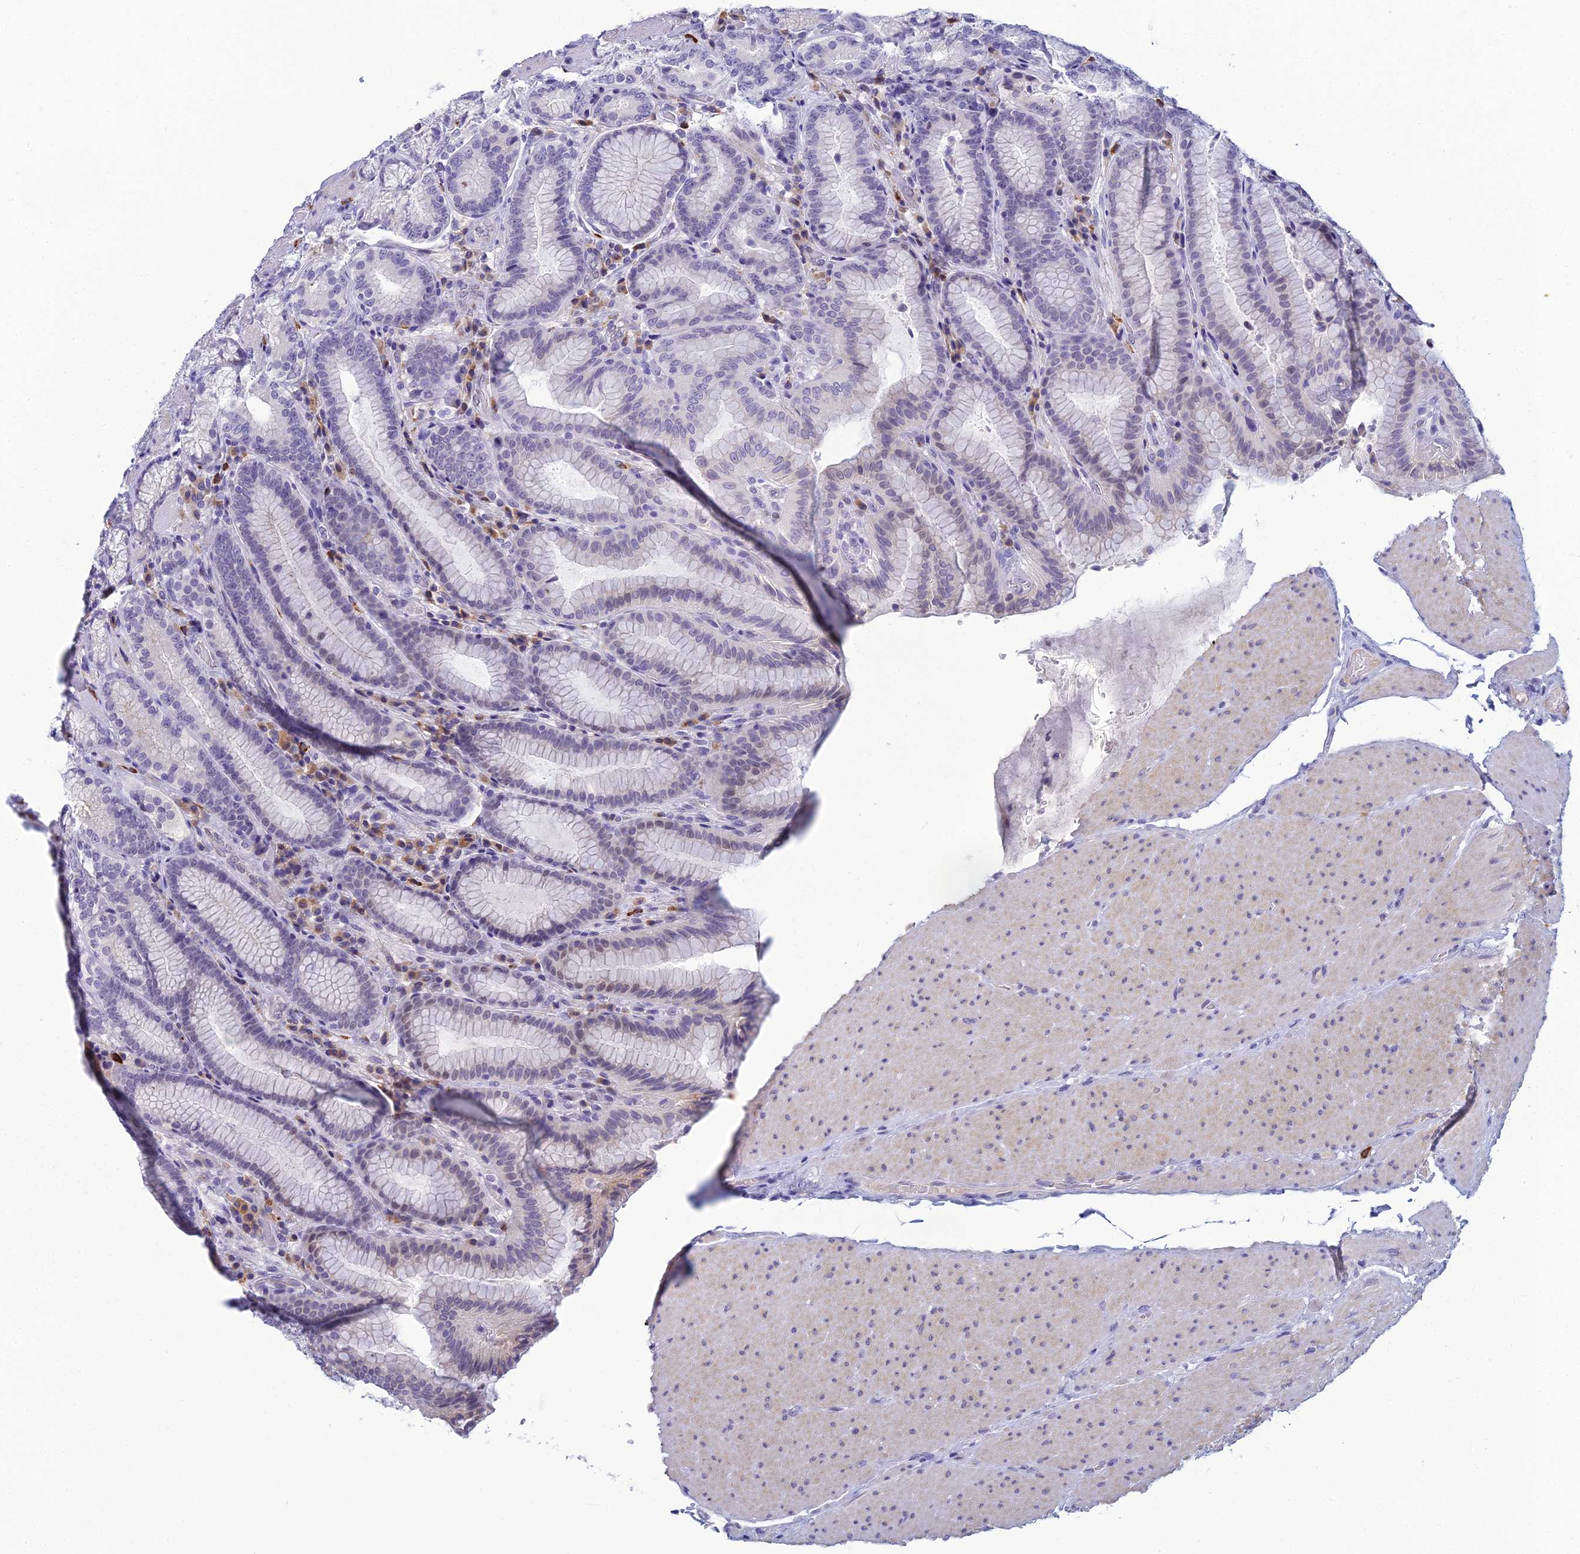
{"staining": {"intensity": "negative", "quantity": "none", "location": "none"}, "tissue": "stomach", "cell_type": "Glandular cells", "image_type": "normal", "snomed": [{"axis": "morphology", "description": "Normal tissue, NOS"}, {"axis": "topography", "description": "Stomach, upper"}, {"axis": "topography", "description": "Stomach, lower"}], "caption": "Immunohistochemistry photomicrograph of normal stomach: human stomach stained with DAB exhibits no significant protein positivity in glandular cells. (Stains: DAB (3,3'-diaminobenzidine) immunohistochemistry with hematoxylin counter stain, Microscopy: brightfield microscopy at high magnification).", "gene": "MUC13", "patient": {"sex": "female", "age": 76}}